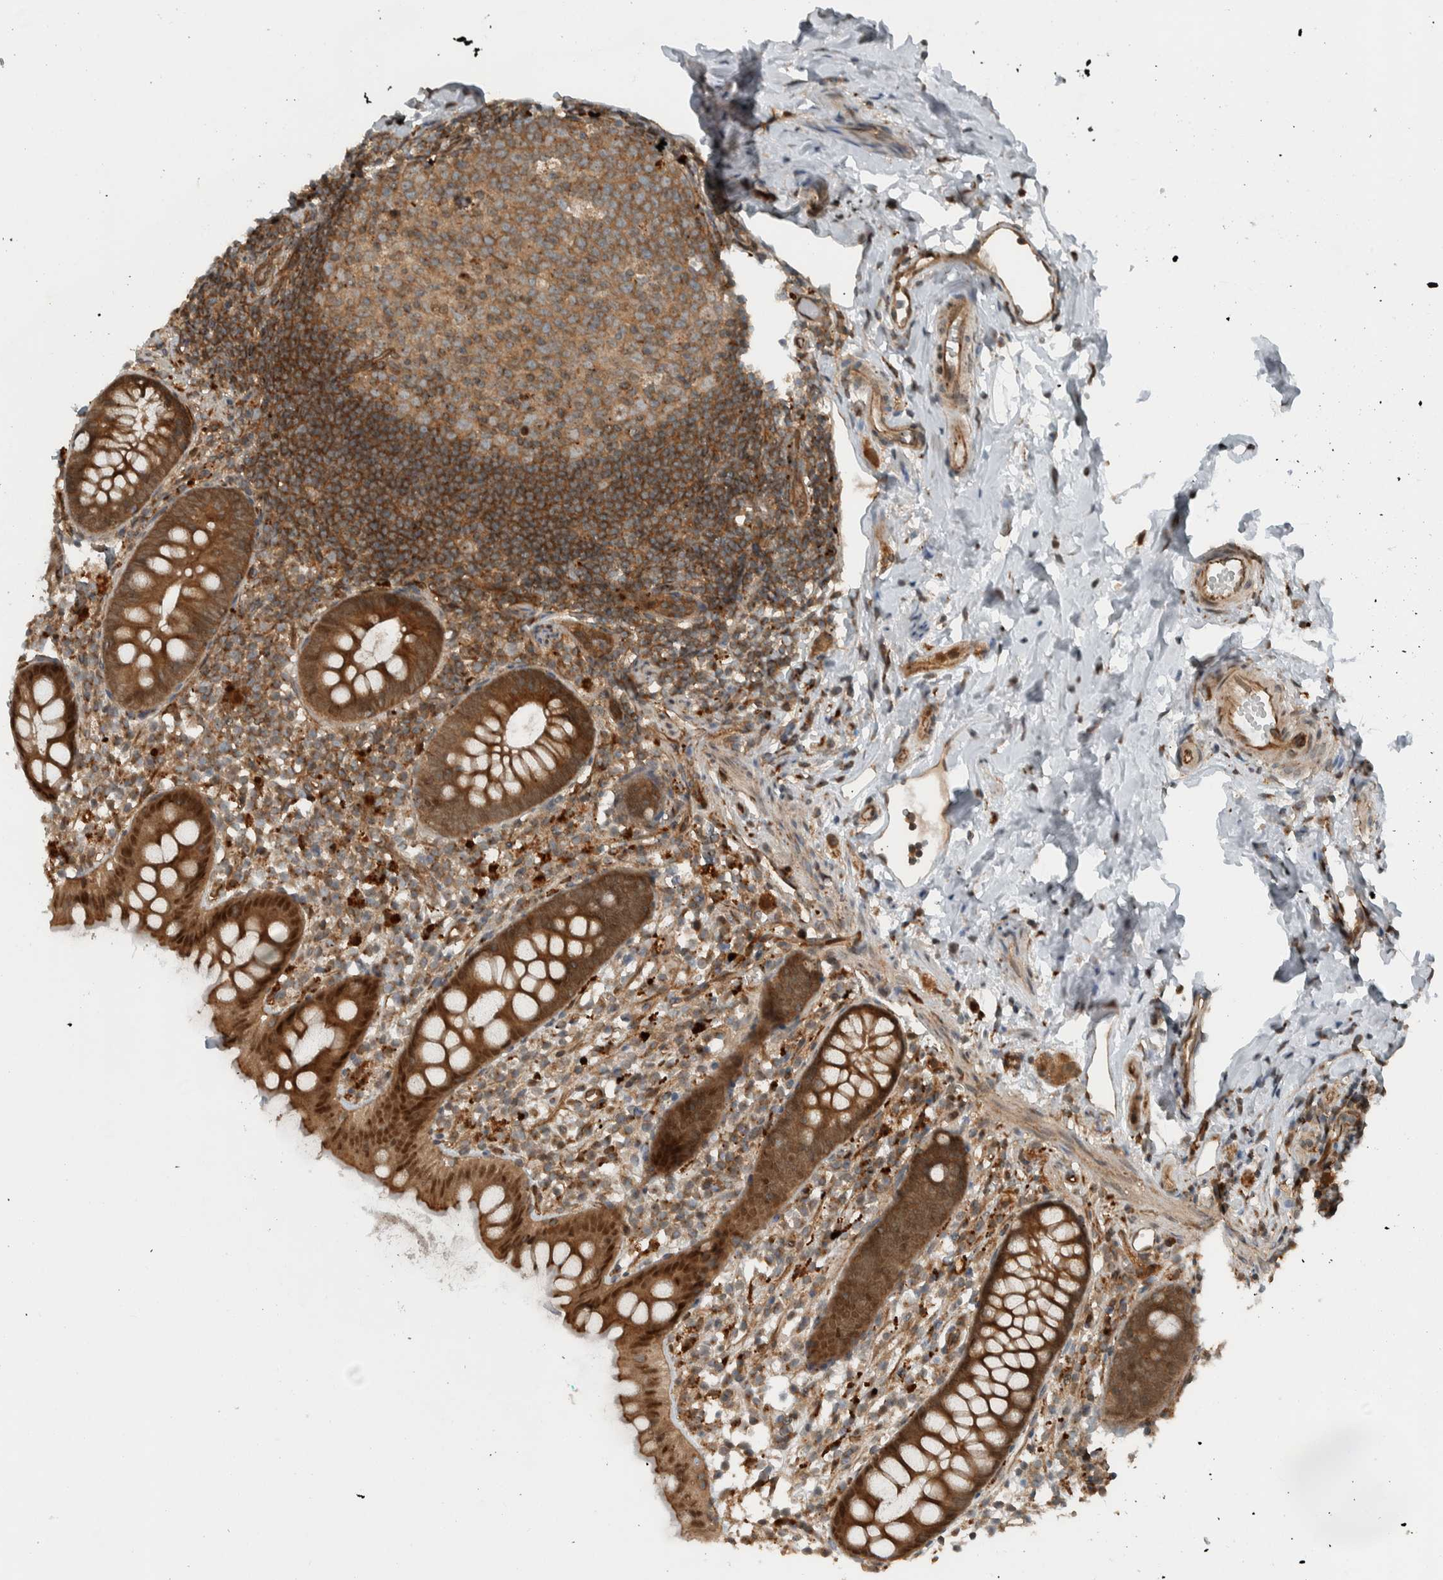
{"staining": {"intensity": "moderate", "quantity": ">75%", "location": "cytoplasmic/membranous,nuclear"}, "tissue": "appendix", "cell_type": "Glandular cells", "image_type": "normal", "snomed": [{"axis": "morphology", "description": "Normal tissue, NOS"}, {"axis": "topography", "description": "Appendix"}], "caption": "Immunohistochemistry (IHC) staining of benign appendix, which shows medium levels of moderate cytoplasmic/membranous,nuclear expression in about >75% of glandular cells indicating moderate cytoplasmic/membranous,nuclear protein expression. The staining was performed using DAB (3,3'-diaminobenzidine) (brown) for protein detection and nuclei were counterstained in hematoxylin (blue).", "gene": "GIGYF1", "patient": {"sex": "female", "age": 20}}